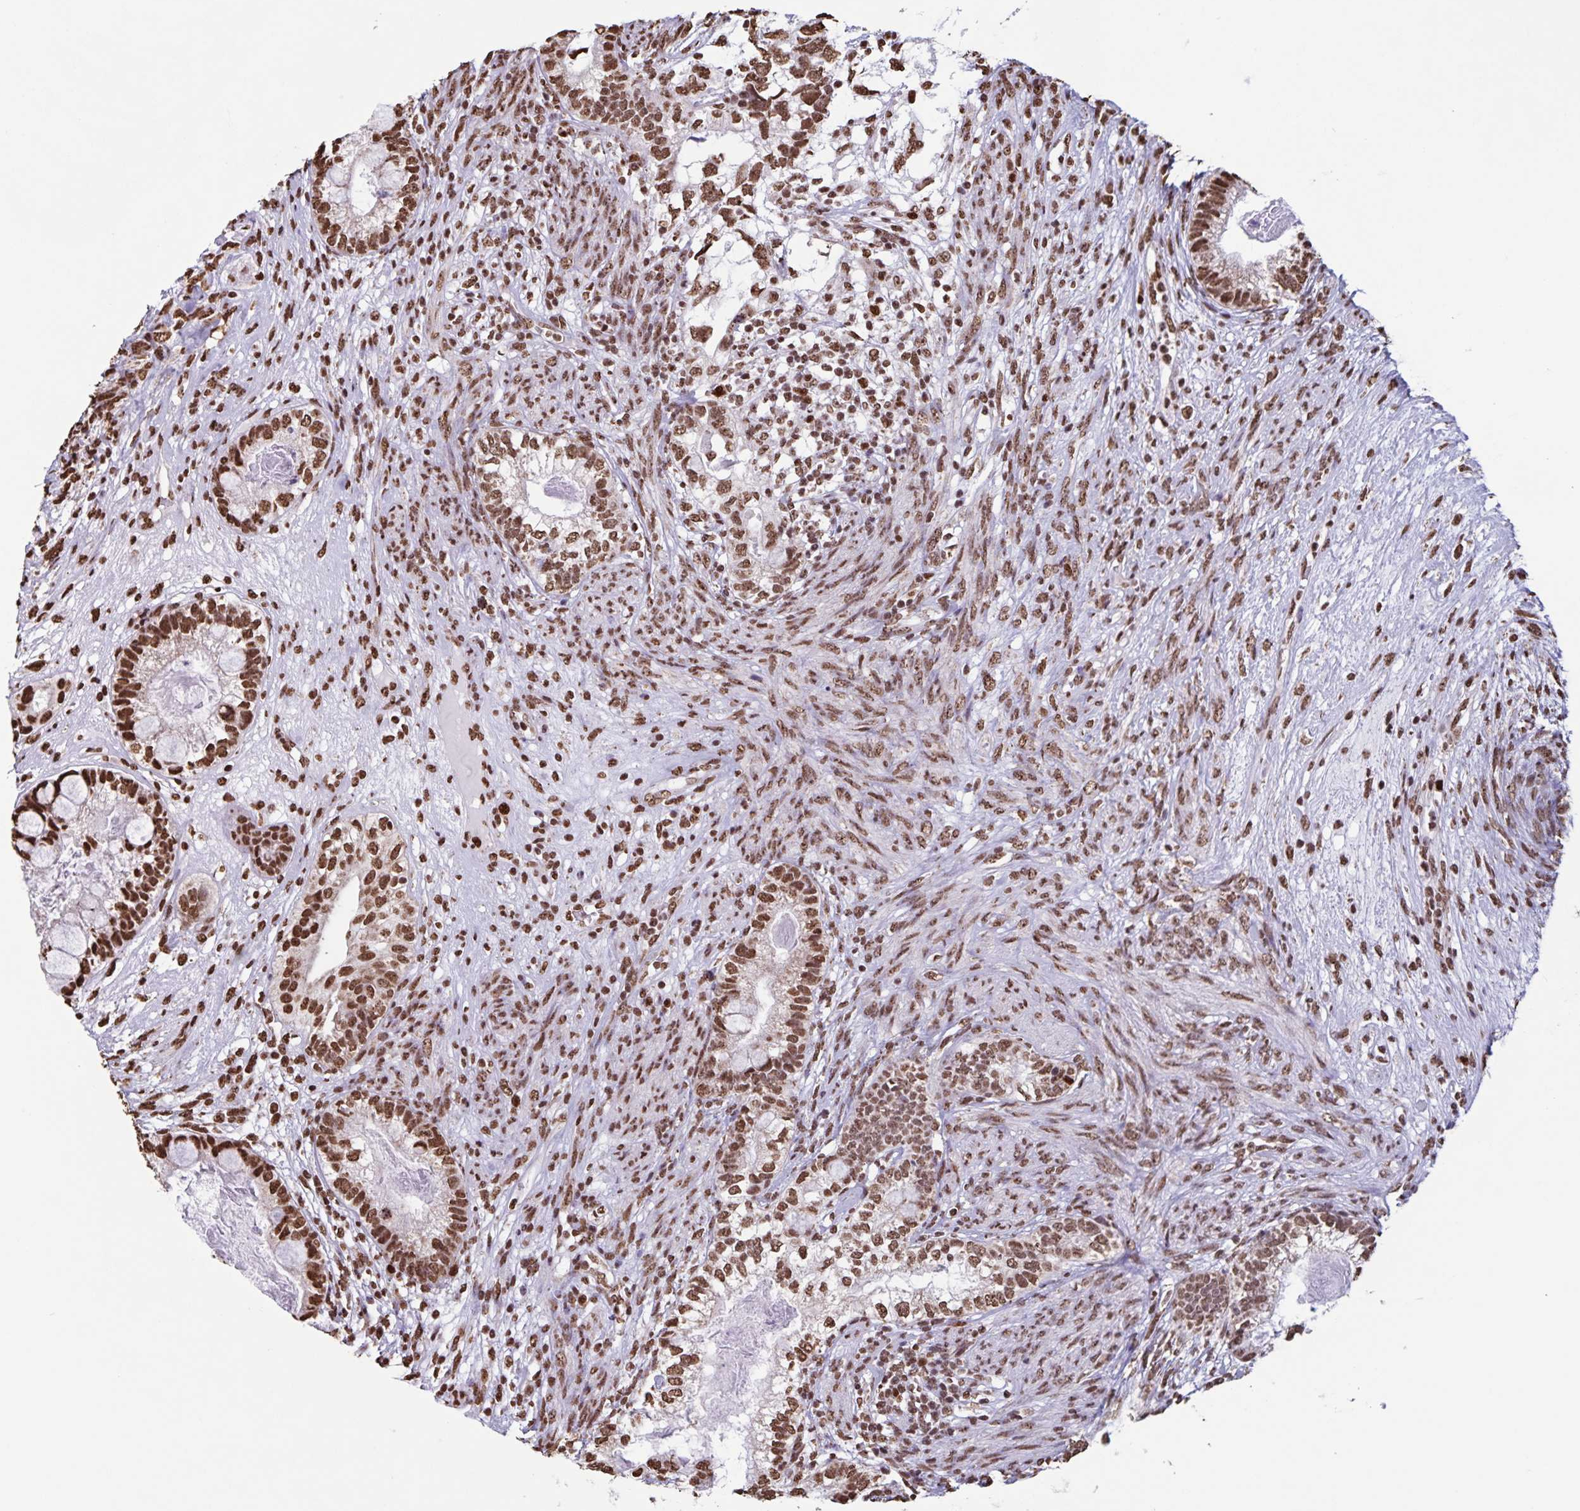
{"staining": {"intensity": "strong", "quantity": ">75%", "location": "nuclear"}, "tissue": "testis cancer", "cell_type": "Tumor cells", "image_type": "cancer", "snomed": [{"axis": "morphology", "description": "Seminoma, NOS"}, {"axis": "morphology", "description": "Carcinoma, Embryonal, NOS"}, {"axis": "topography", "description": "Testis"}], "caption": "This is a micrograph of immunohistochemistry (IHC) staining of testis seminoma, which shows strong staining in the nuclear of tumor cells.", "gene": "DUT", "patient": {"sex": "male", "age": 41}}